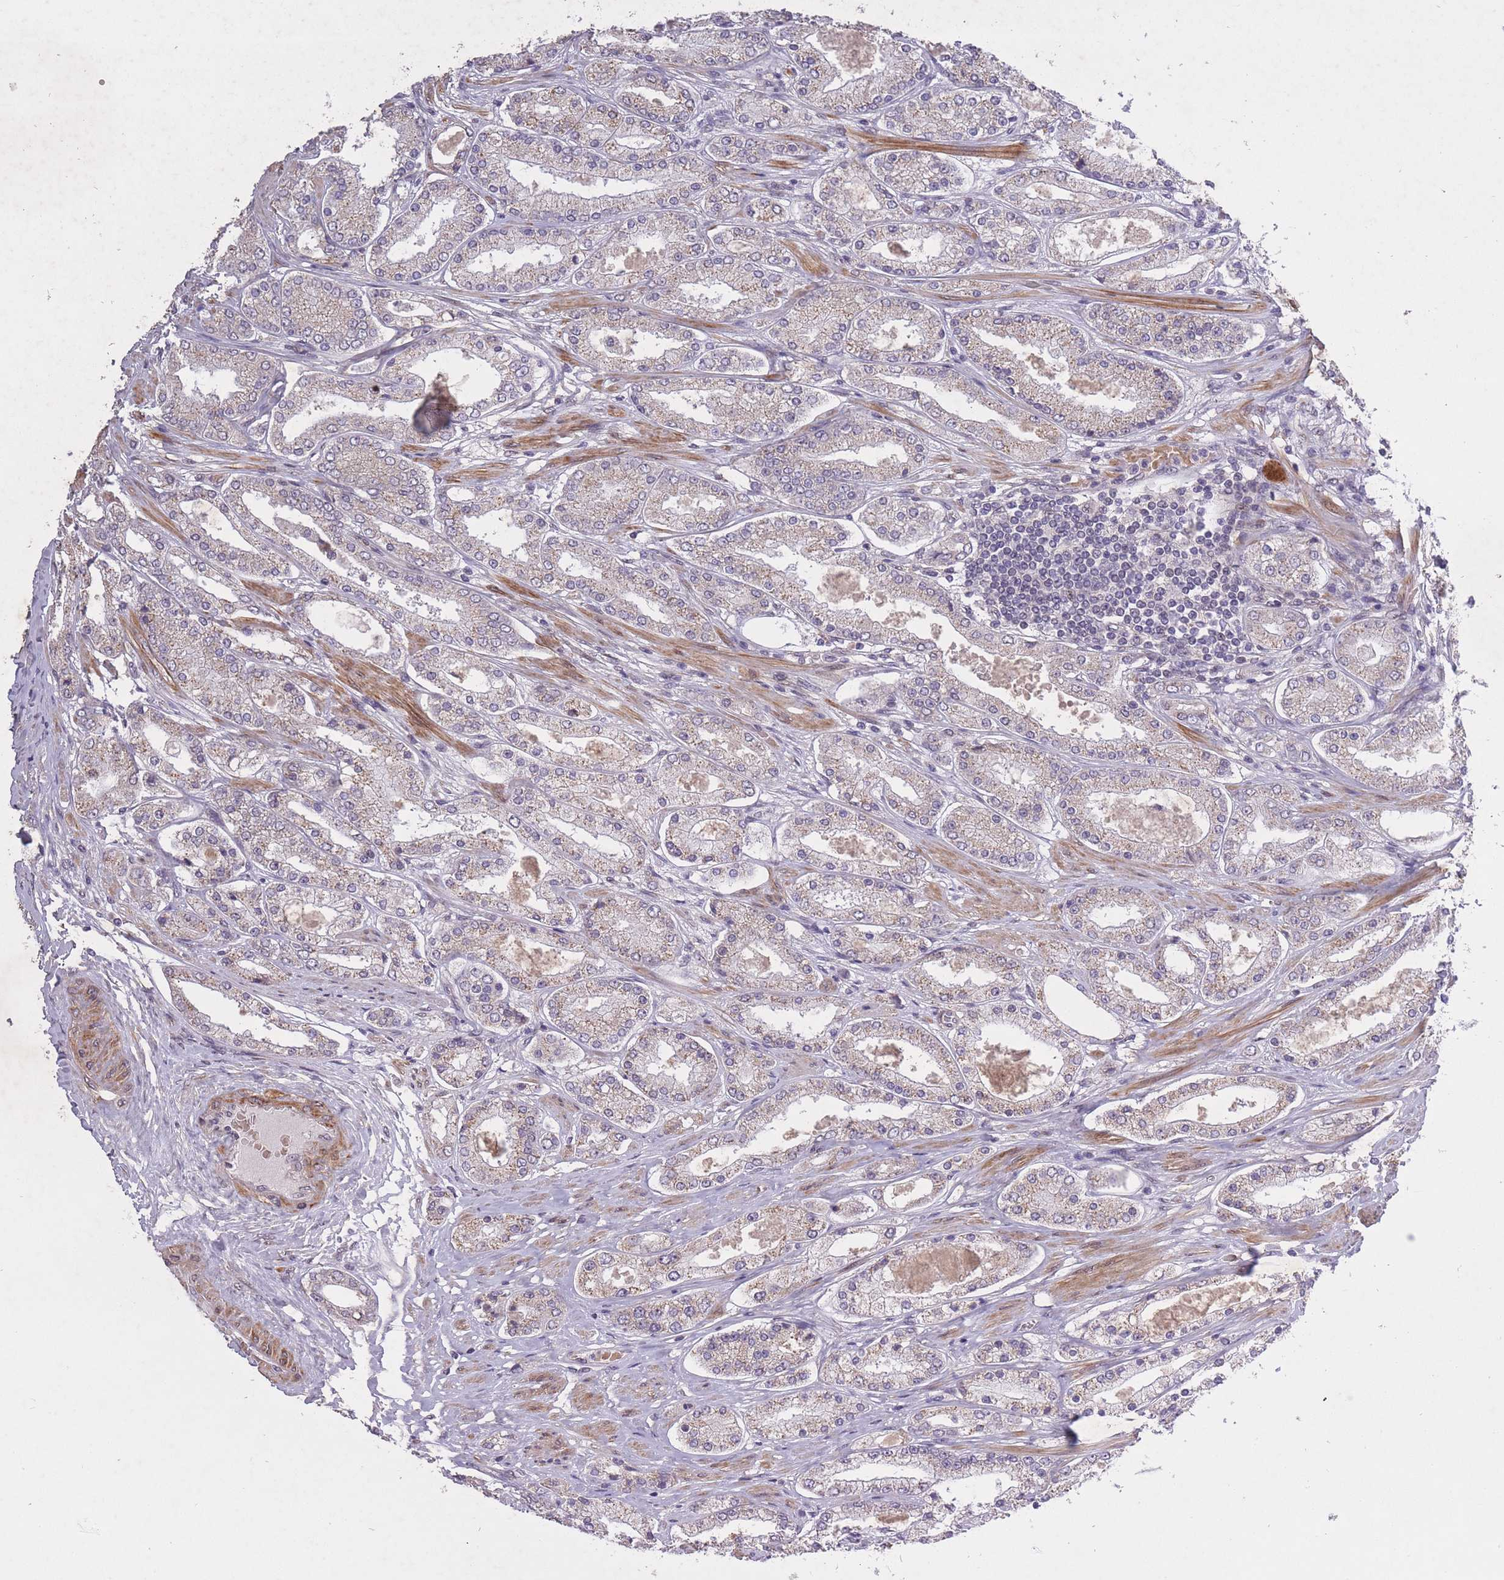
{"staining": {"intensity": "weak", "quantity": "25%-75%", "location": "cytoplasmic/membranous"}, "tissue": "prostate cancer", "cell_type": "Tumor cells", "image_type": "cancer", "snomed": [{"axis": "morphology", "description": "Adenocarcinoma, High grade"}, {"axis": "topography", "description": "Prostate"}], "caption": "Prostate cancer (high-grade adenocarcinoma) stained with DAB (3,3'-diaminobenzidine) IHC shows low levels of weak cytoplasmic/membranous positivity in about 25%-75% of tumor cells.", "gene": "CBX6", "patient": {"sex": "male", "age": 69}}